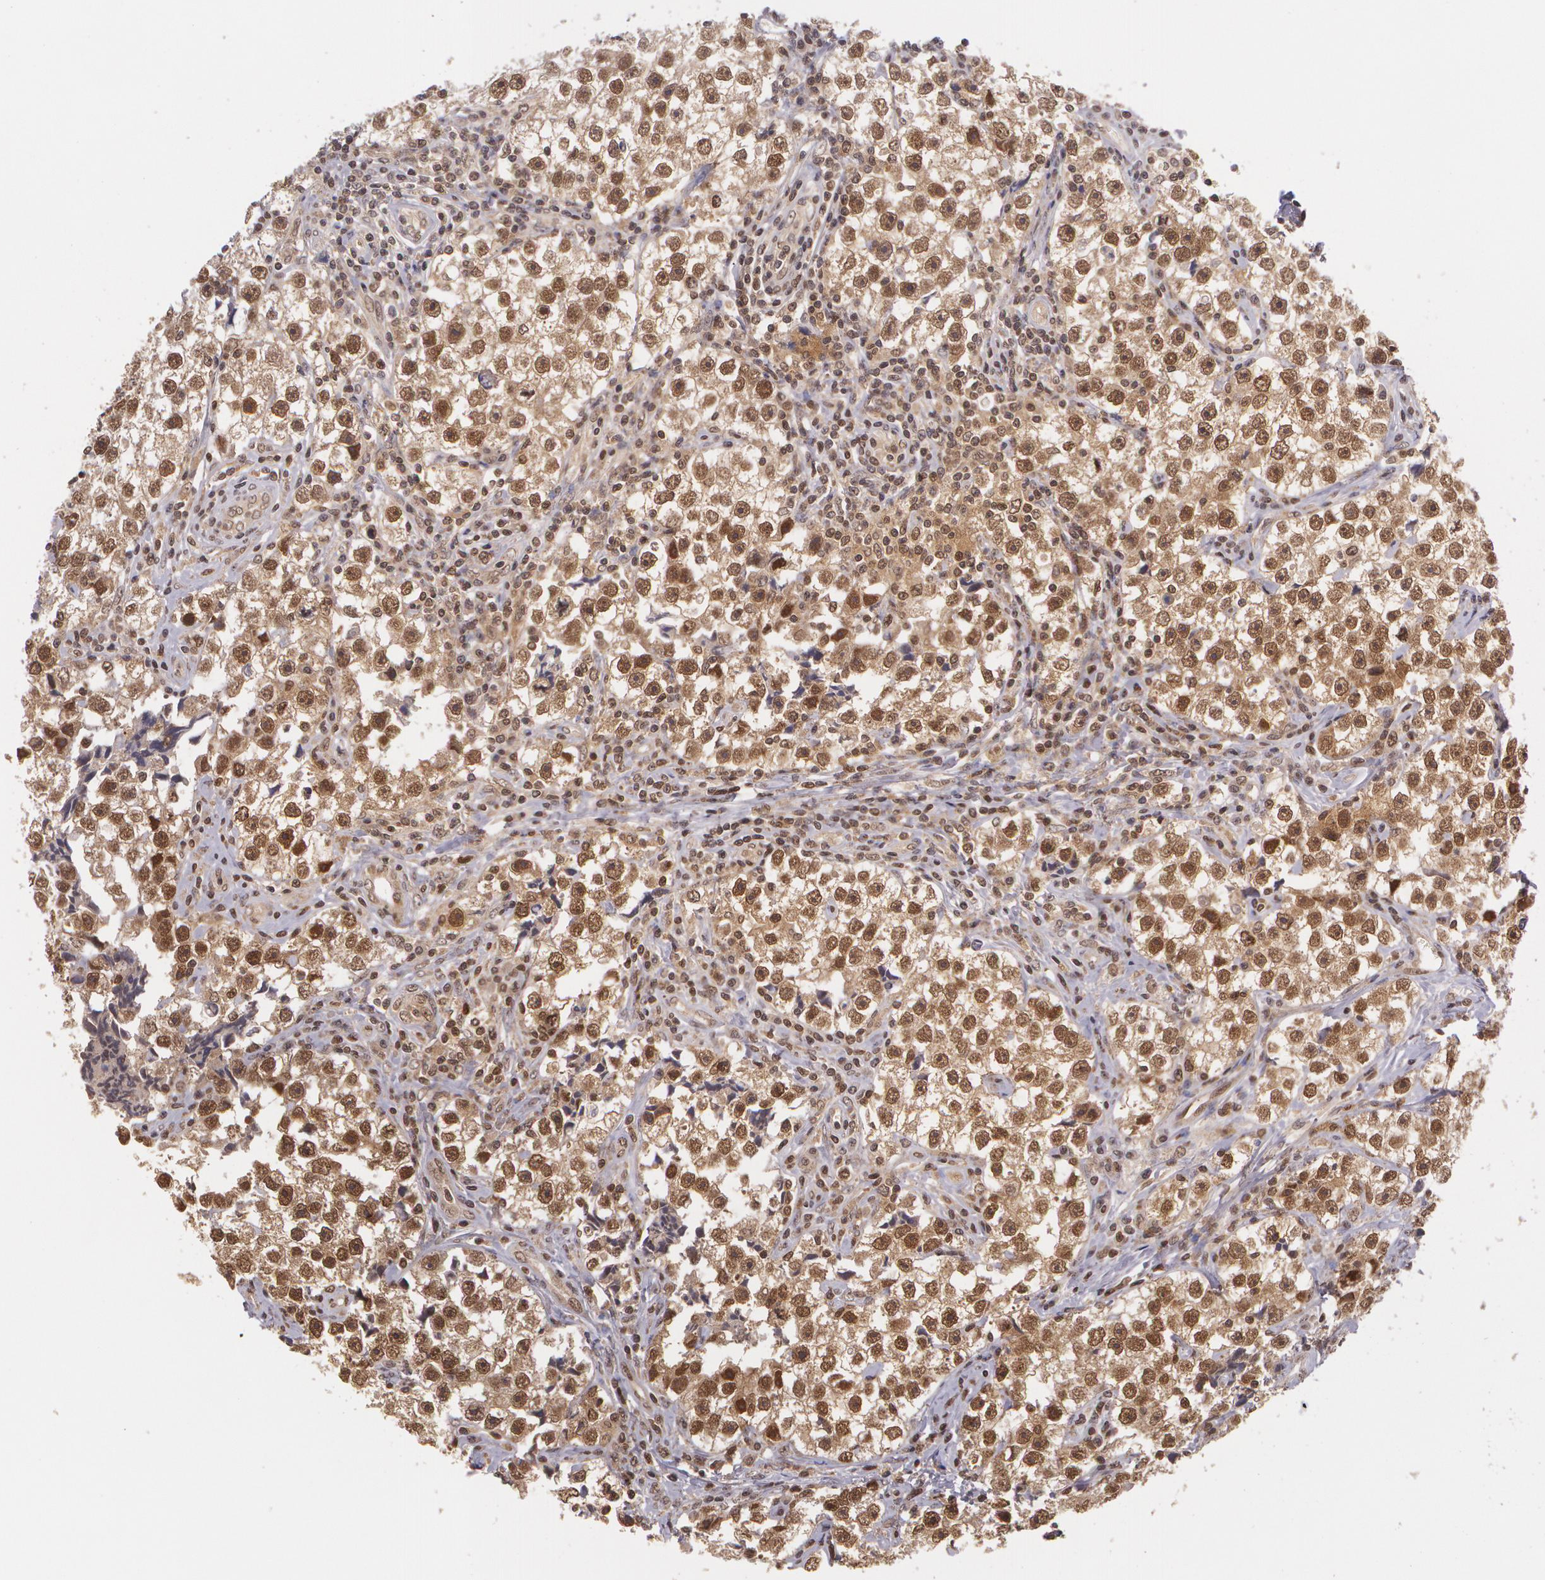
{"staining": {"intensity": "moderate", "quantity": ">75%", "location": "cytoplasmic/membranous,nuclear"}, "tissue": "testis cancer", "cell_type": "Tumor cells", "image_type": "cancer", "snomed": [{"axis": "morphology", "description": "Seminoma, NOS"}, {"axis": "topography", "description": "Testis"}], "caption": "Testis cancer (seminoma) tissue reveals moderate cytoplasmic/membranous and nuclear positivity in approximately >75% of tumor cells", "gene": "CUL2", "patient": {"sex": "male", "age": 32}}